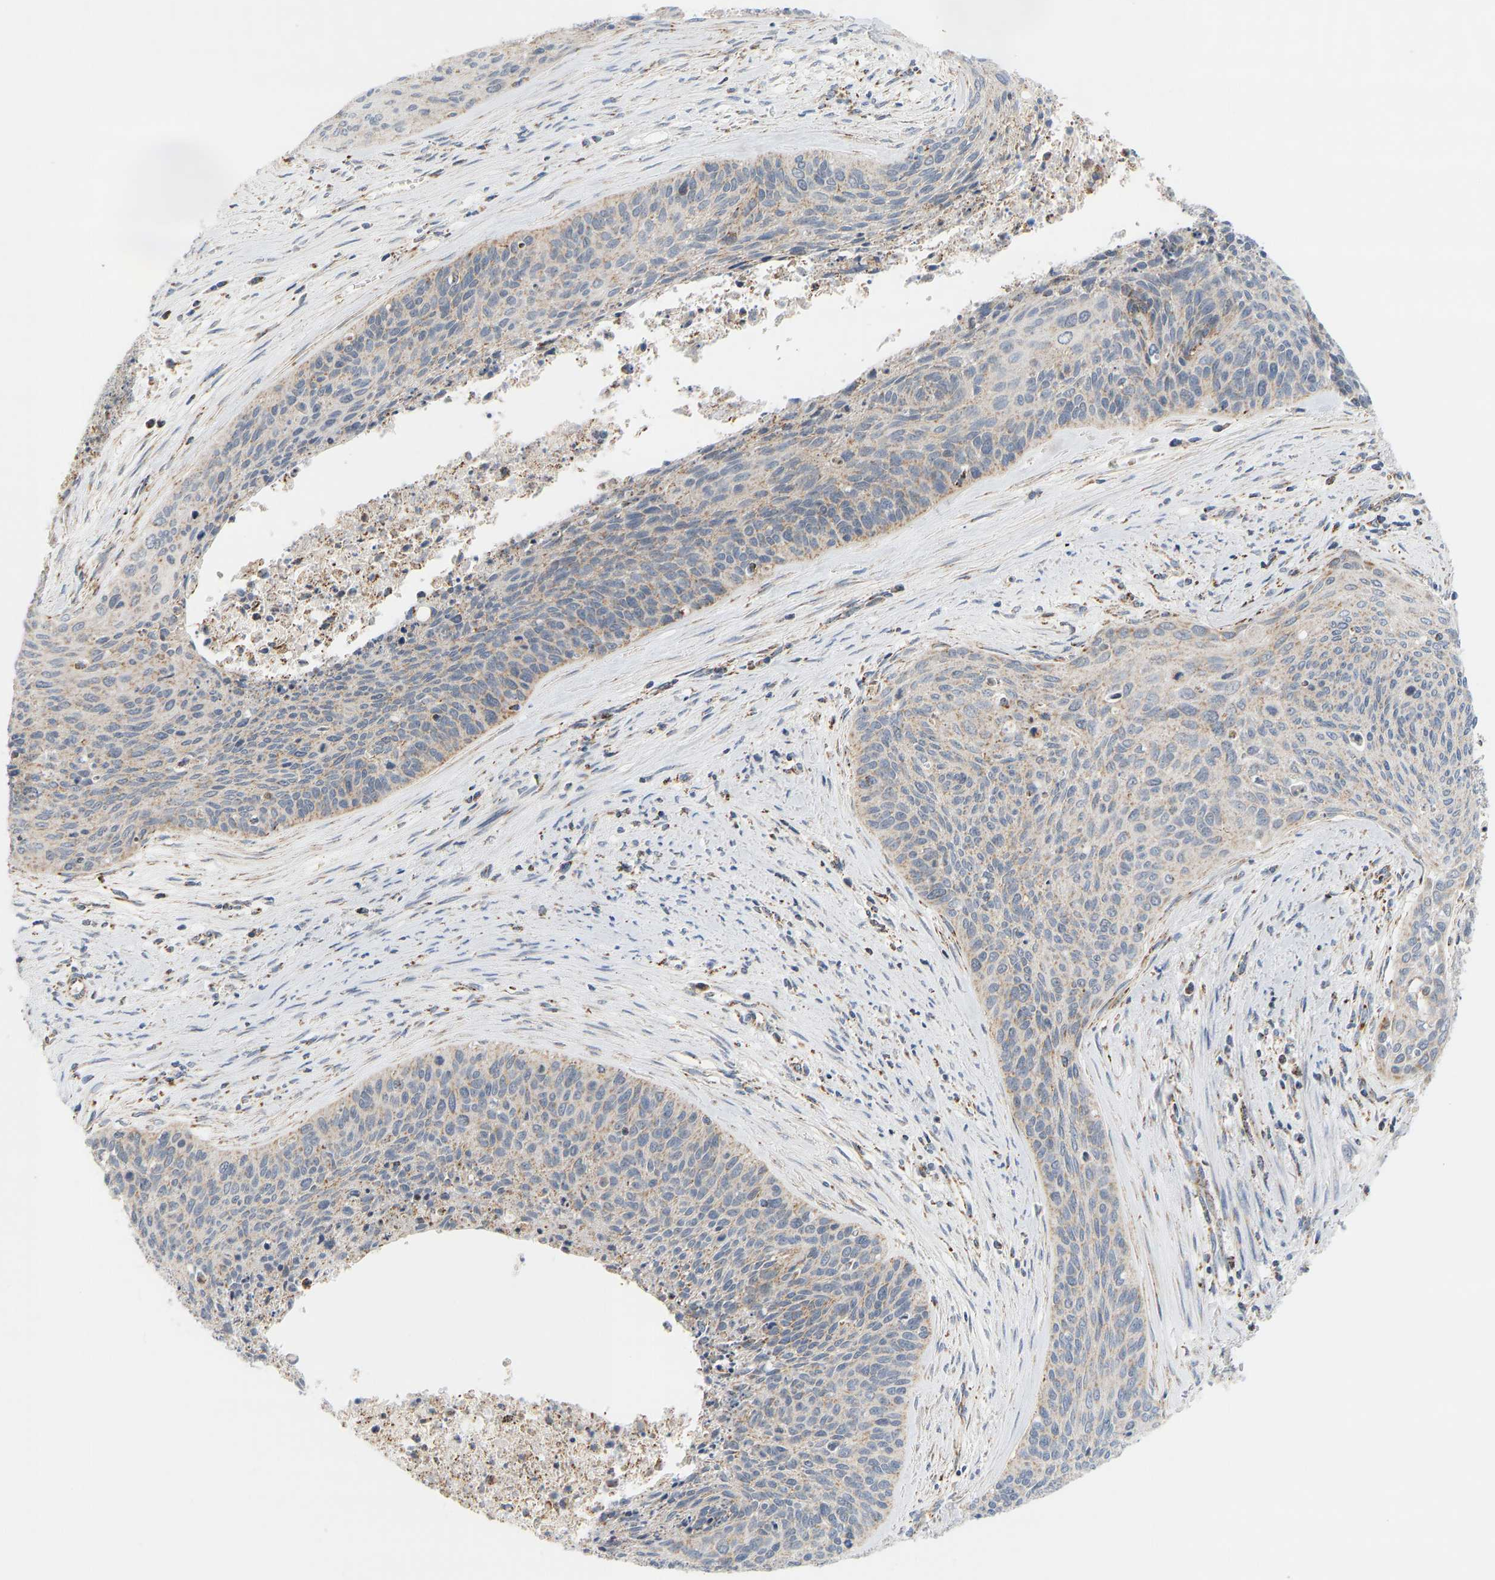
{"staining": {"intensity": "moderate", "quantity": "25%-75%", "location": "cytoplasmic/membranous"}, "tissue": "cervical cancer", "cell_type": "Tumor cells", "image_type": "cancer", "snomed": [{"axis": "morphology", "description": "Squamous cell carcinoma, NOS"}, {"axis": "topography", "description": "Cervix"}], "caption": "Immunohistochemical staining of squamous cell carcinoma (cervical) exhibits medium levels of moderate cytoplasmic/membranous positivity in approximately 25%-75% of tumor cells.", "gene": "GPSM2", "patient": {"sex": "female", "age": 55}}